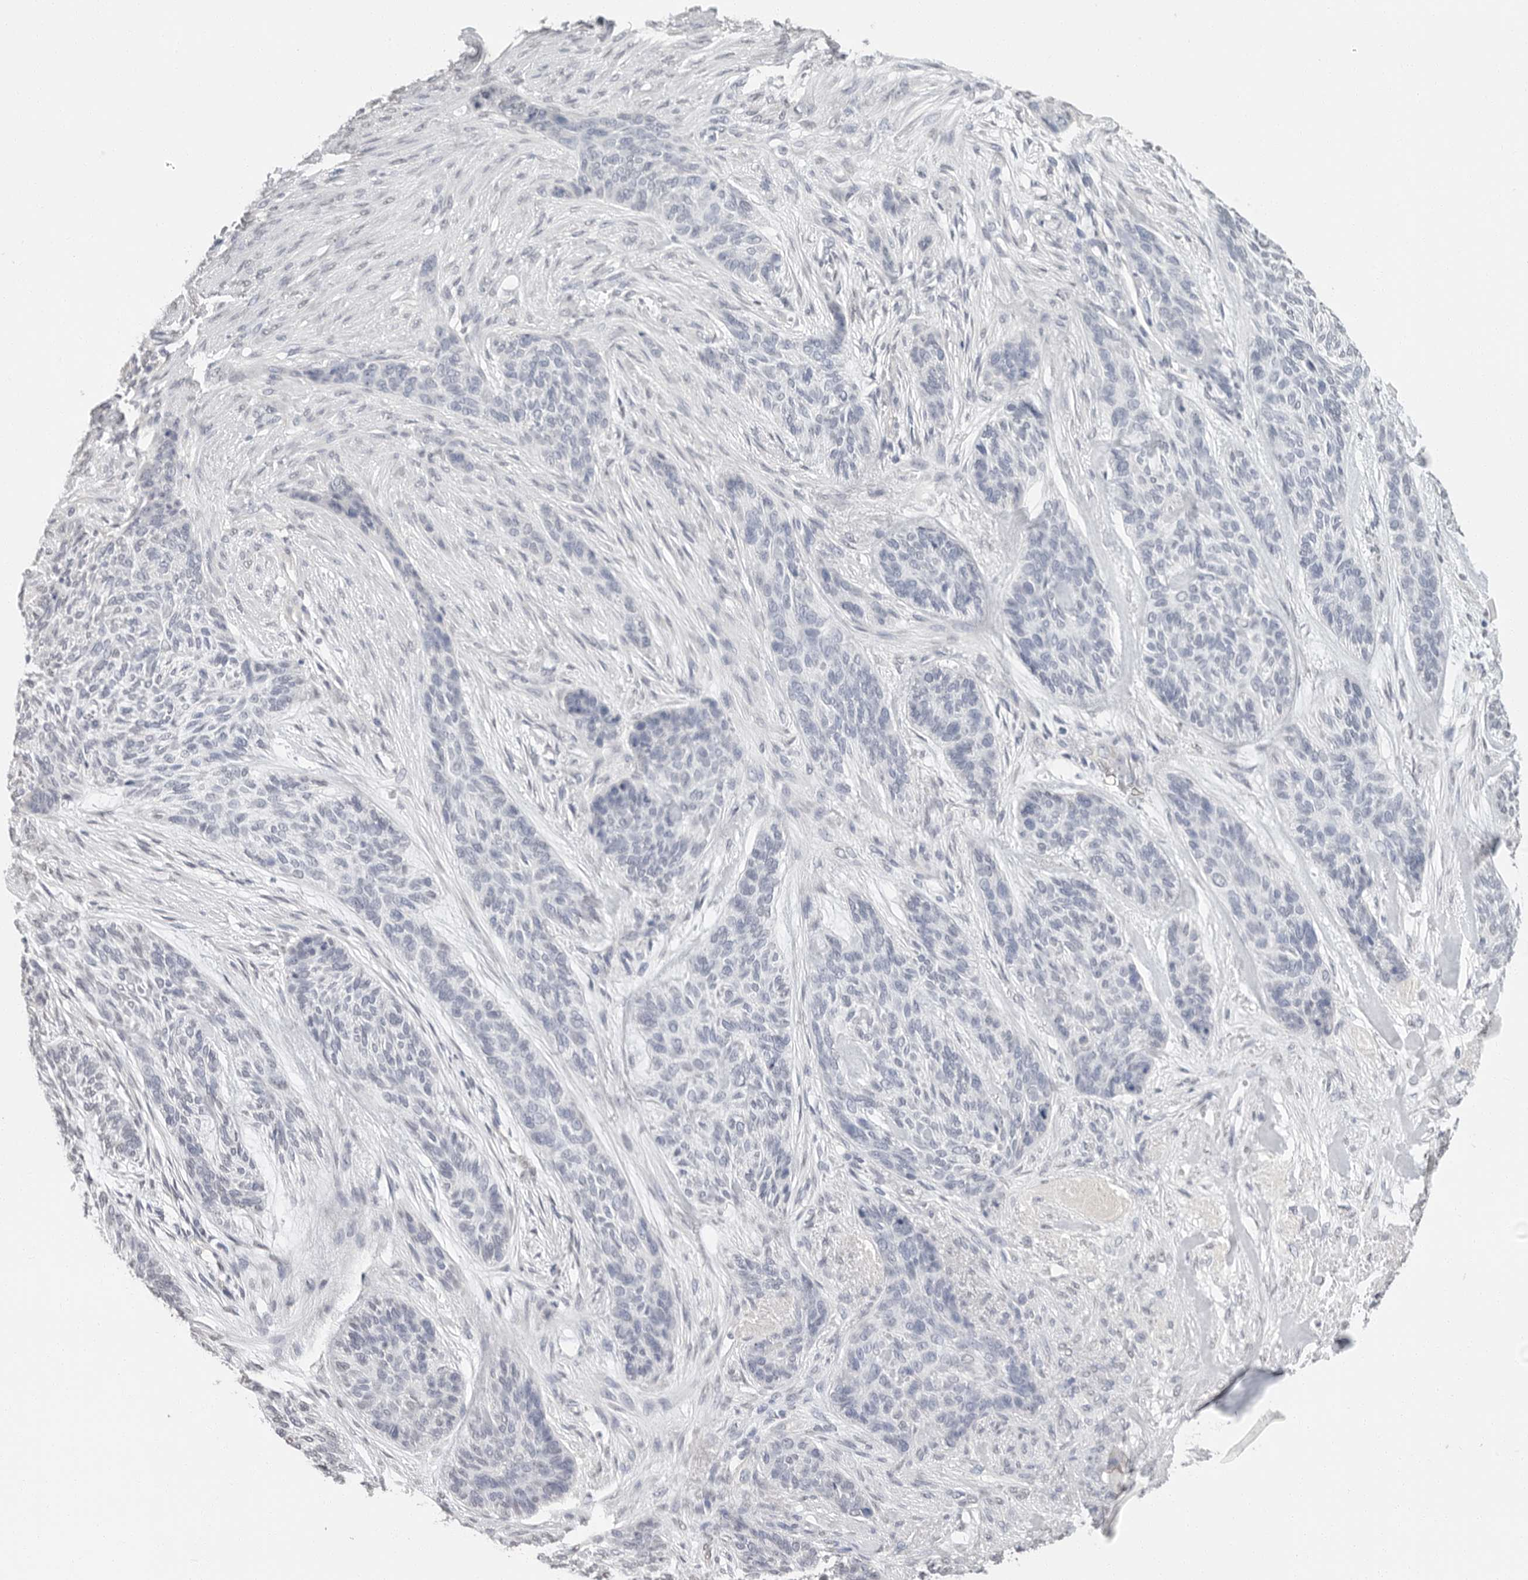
{"staining": {"intensity": "negative", "quantity": "none", "location": "none"}, "tissue": "skin cancer", "cell_type": "Tumor cells", "image_type": "cancer", "snomed": [{"axis": "morphology", "description": "Basal cell carcinoma"}, {"axis": "topography", "description": "Skin"}], "caption": "Immunohistochemistry micrograph of human basal cell carcinoma (skin) stained for a protein (brown), which shows no staining in tumor cells.", "gene": "ARHGEF10", "patient": {"sex": "male", "age": 55}}